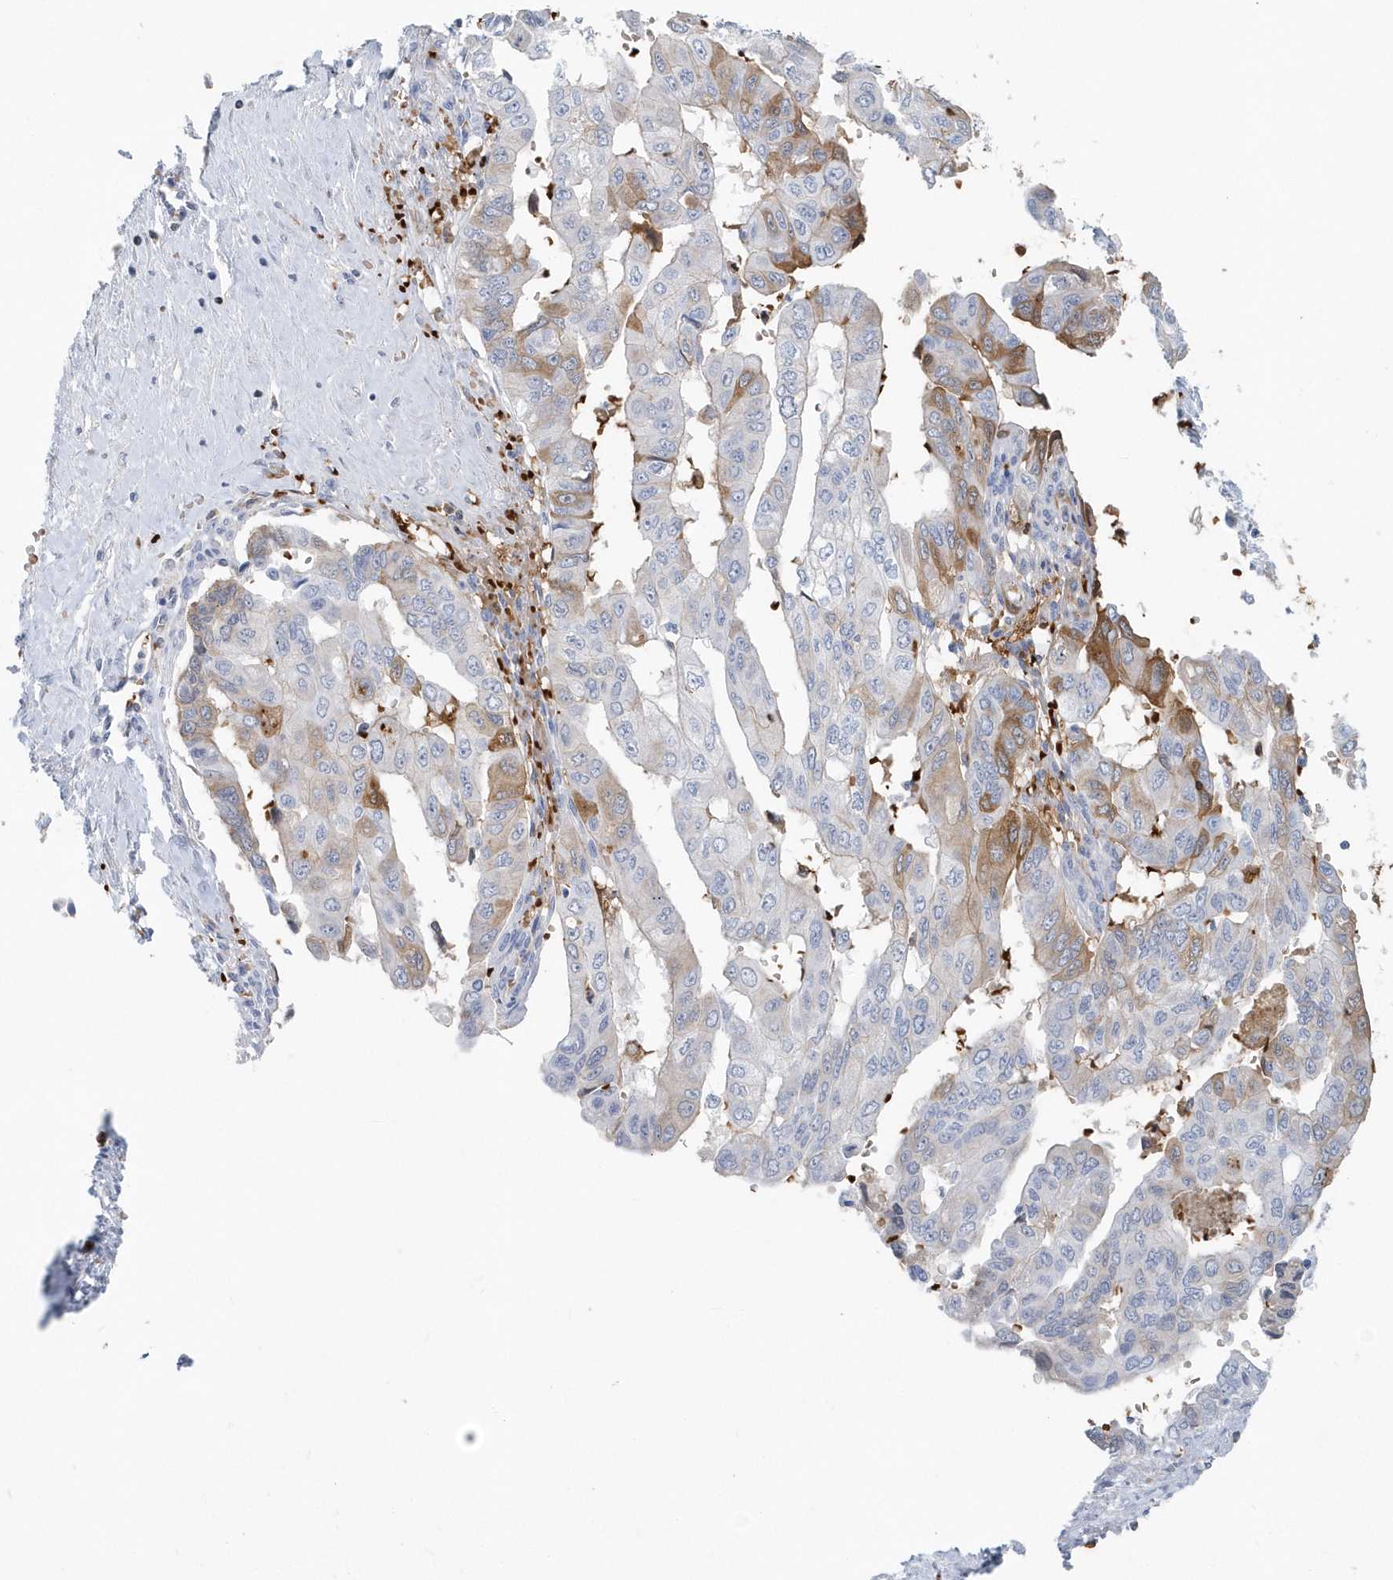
{"staining": {"intensity": "moderate", "quantity": "<25%", "location": "cytoplasmic/membranous"}, "tissue": "pancreatic cancer", "cell_type": "Tumor cells", "image_type": "cancer", "snomed": [{"axis": "morphology", "description": "Adenocarcinoma, NOS"}, {"axis": "topography", "description": "Pancreas"}], "caption": "A histopathology image of adenocarcinoma (pancreatic) stained for a protein exhibits moderate cytoplasmic/membranous brown staining in tumor cells. (Stains: DAB (3,3'-diaminobenzidine) in brown, nuclei in blue, Microscopy: brightfield microscopy at high magnification).", "gene": "HBA2", "patient": {"sex": "male", "age": 51}}